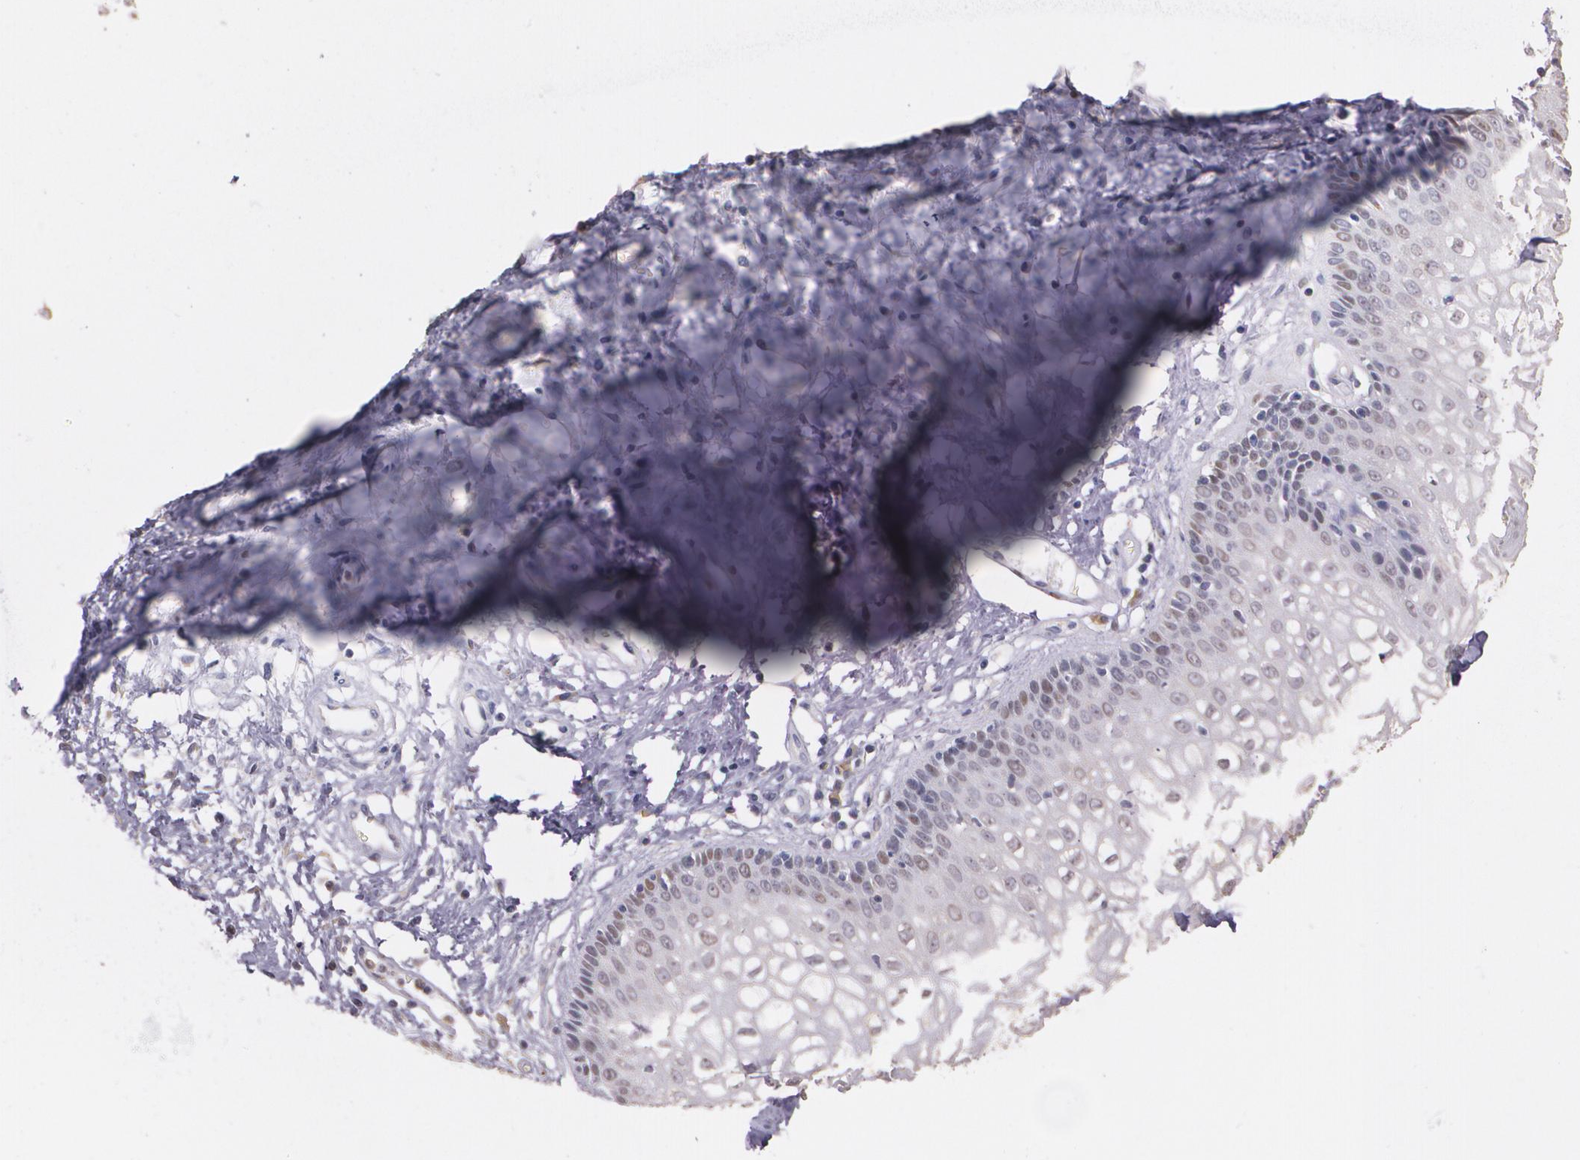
{"staining": {"intensity": "moderate", "quantity": "25%-75%", "location": "nuclear"}, "tissue": "vagina", "cell_type": "Squamous epithelial cells", "image_type": "normal", "snomed": [{"axis": "morphology", "description": "Normal tissue, NOS"}, {"axis": "topography", "description": "Vagina"}], "caption": "Immunohistochemical staining of benign human vagina demonstrates medium levels of moderate nuclear positivity in about 25%-75% of squamous epithelial cells. (IHC, brightfield microscopy, high magnification).", "gene": "ATF3", "patient": {"sex": "female", "age": 34}}